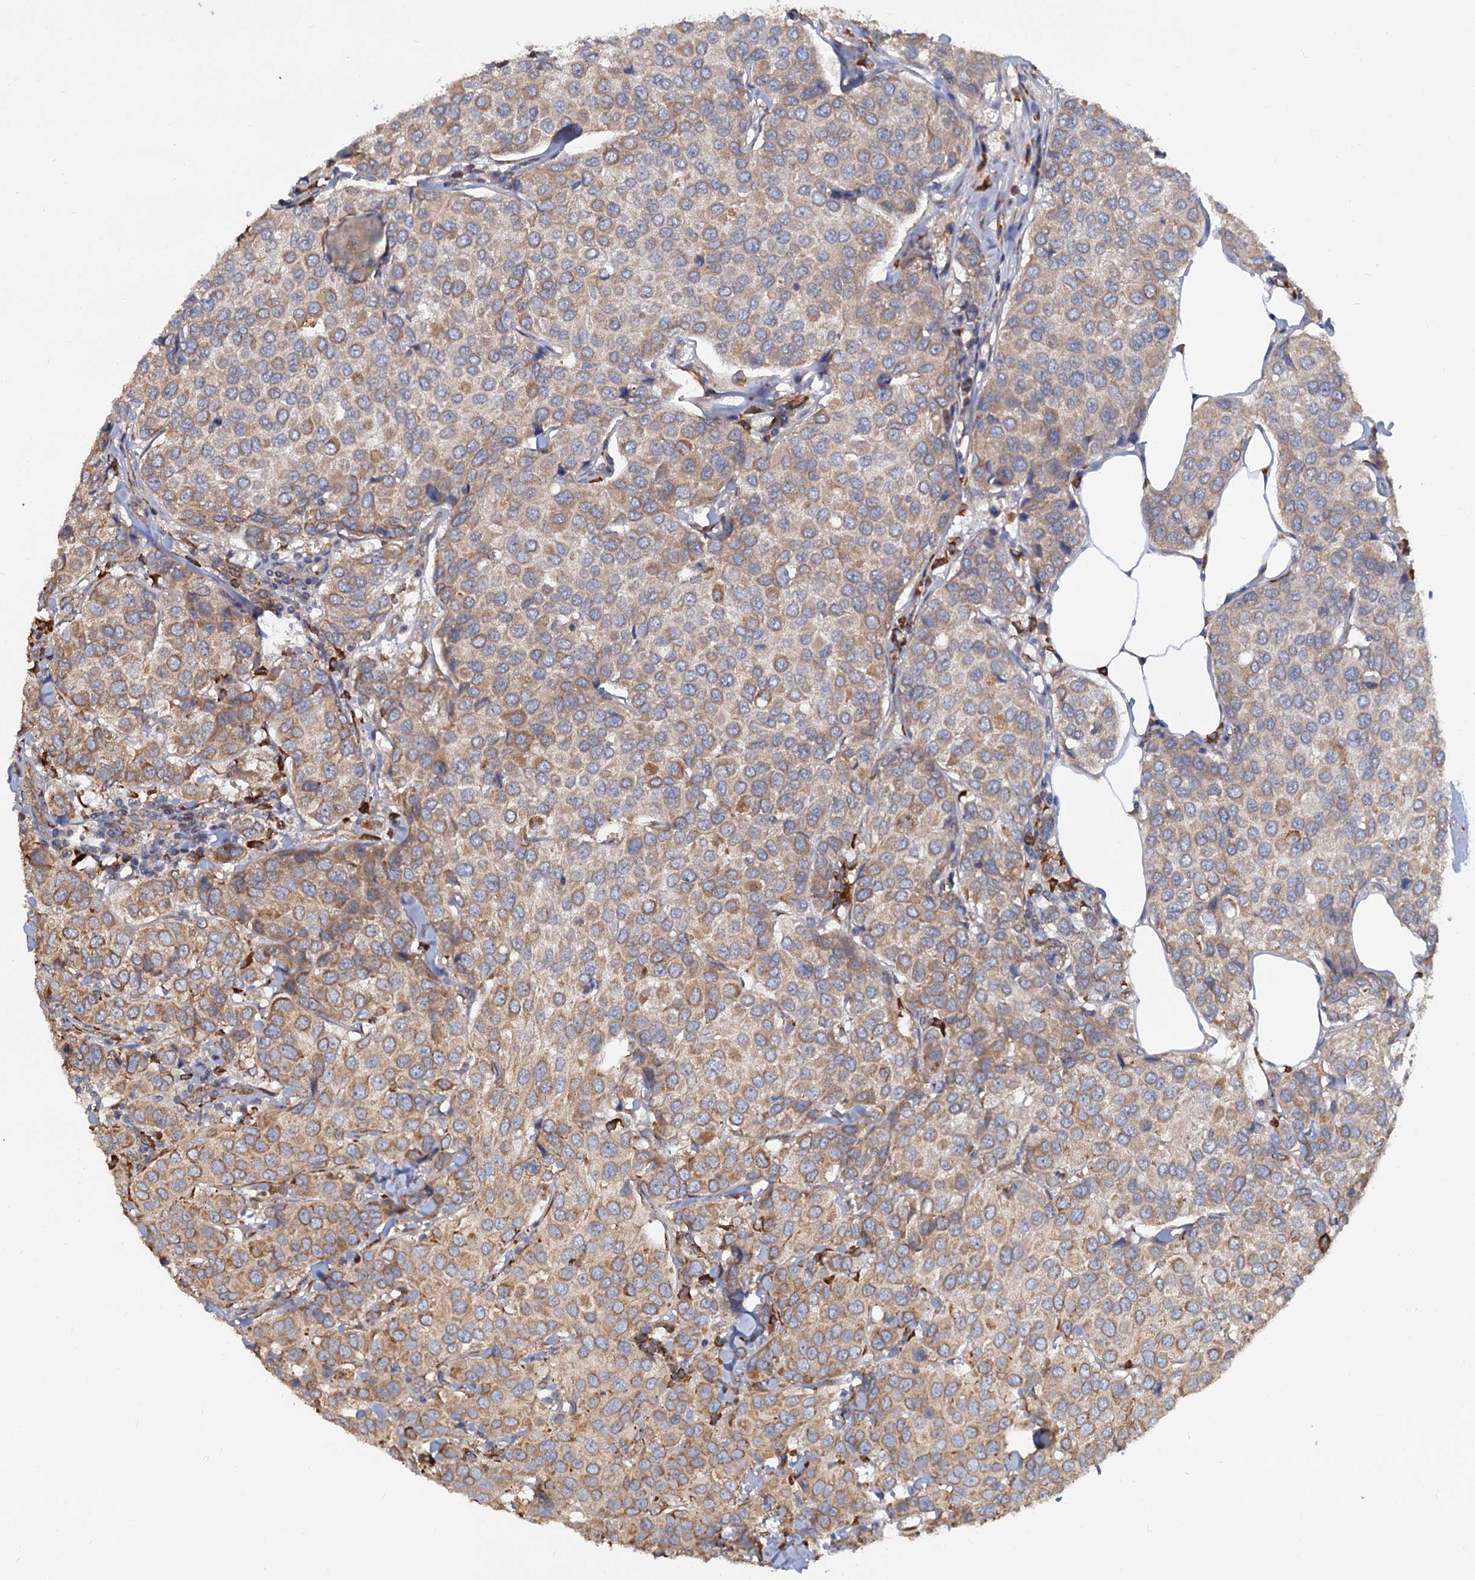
{"staining": {"intensity": "moderate", "quantity": ">75%", "location": "cytoplasmic/membranous"}, "tissue": "breast cancer", "cell_type": "Tumor cells", "image_type": "cancer", "snomed": [{"axis": "morphology", "description": "Duct carcinoma"}, {"axis": "topography", "description": "Breast"}], "caption": "A medium amount of moderate cytoplasmic/membranous expression is appreciated in about >75% of tumor cells in breast cancer tissue. The staining is performed using DAB brown chromogen to label protein expression. The nuclei are counter-stained blue using hematoxylin.", "gene": "LRRC51", "patient": {"sex": "female", "age": 55}}